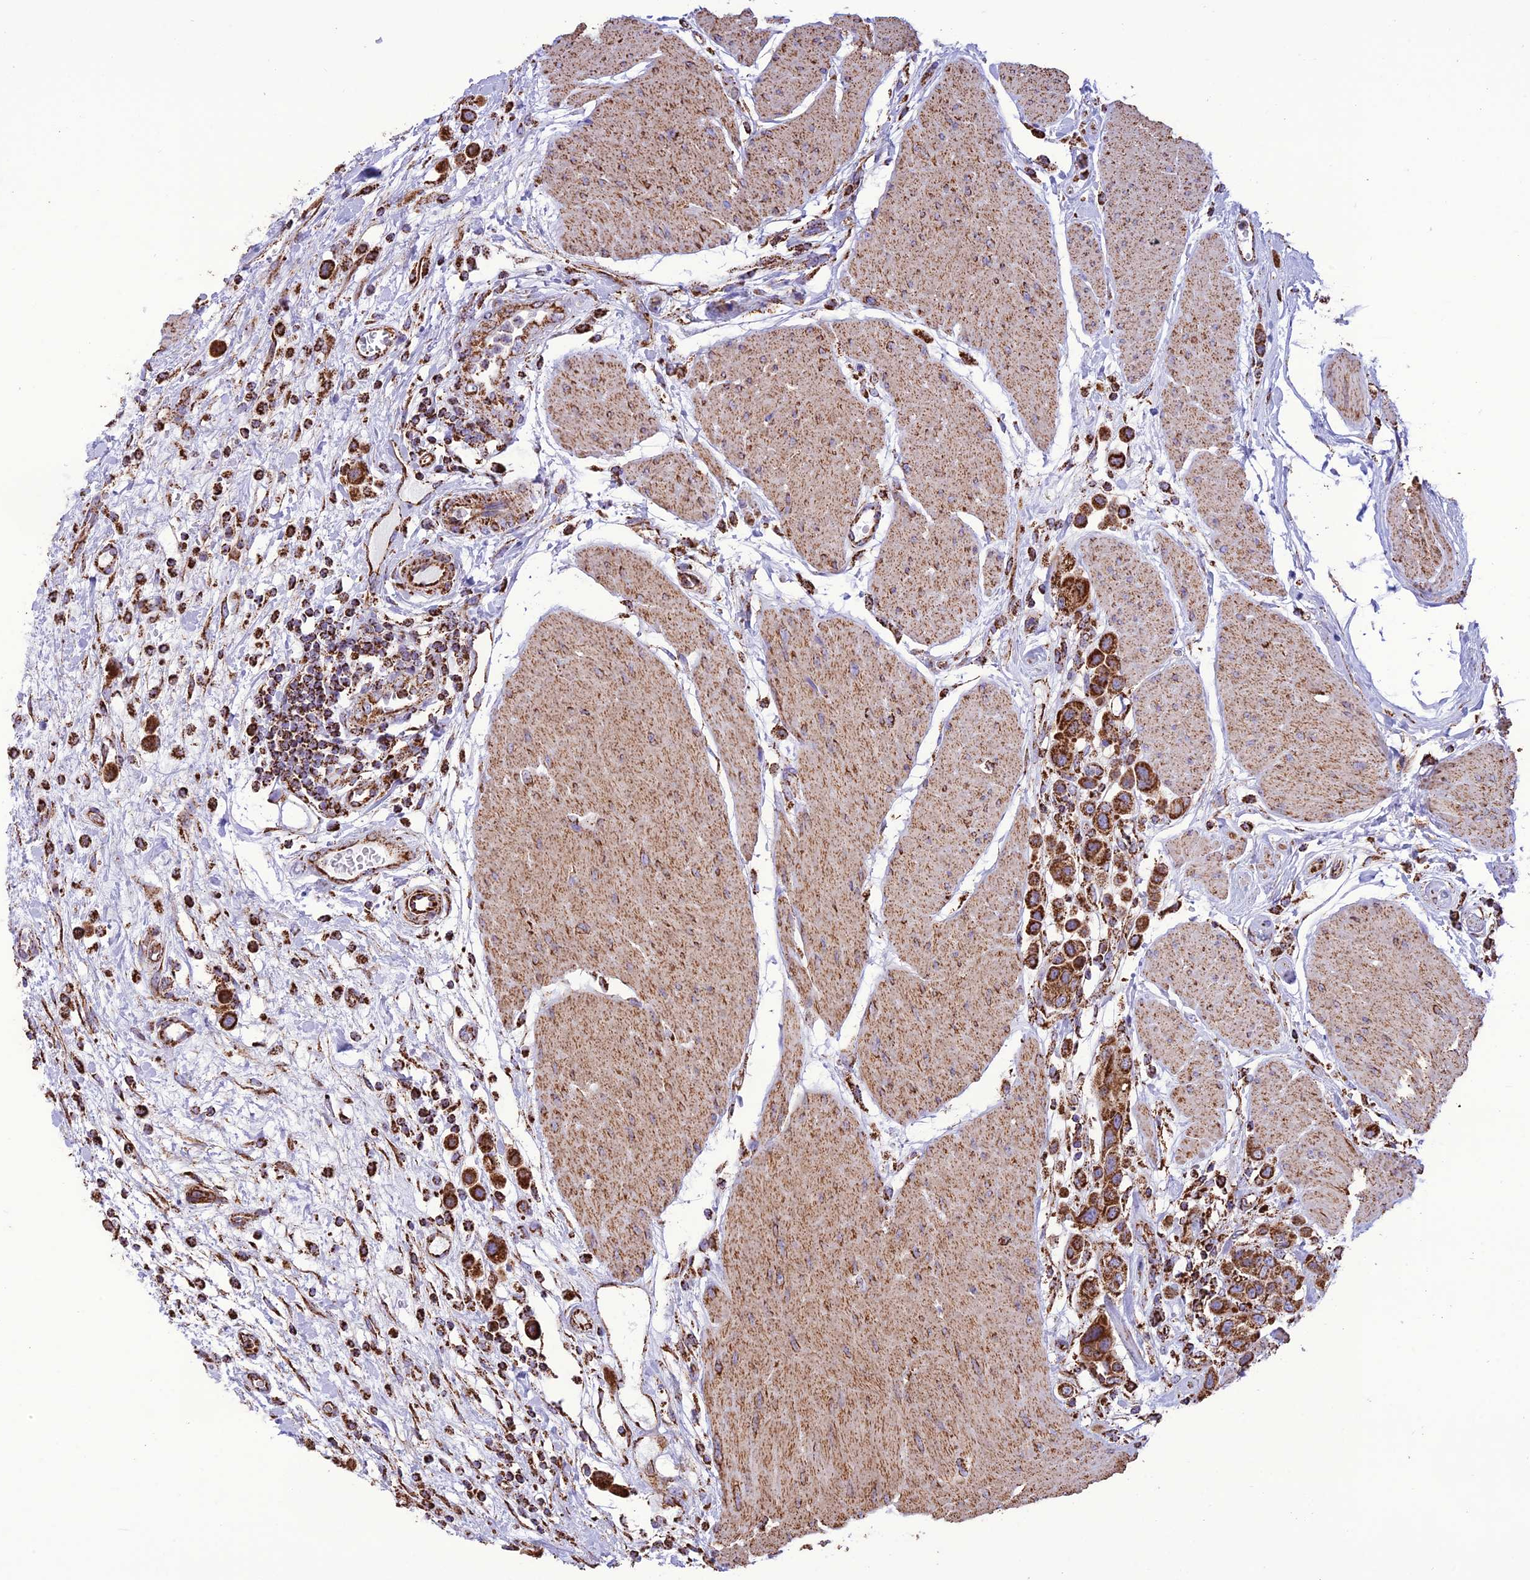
{"staining": {"intensity": "strong", "quantity": ">75%", "location": "cytoplasmic/membranous"}, "tissue": "urothelial cancer", "cell_type": "Tumor cells", "image_type": "cancer", "snomed": [{"axis": "morphology", "description": "Urothelial carcinoma, High grade"}, {"axis": "topography", "description": "Urinary bladder"}], "caption": "This photomicrograph reveals immunohistochemistry (IHC) staining of high-grade urothelial carcinoma, with high strong cytoplasmic/membranous staining in approximately >75% of tumor cells.", "gene": "NDUFAF1", "patient": {"sex": "male", "age": 50}}